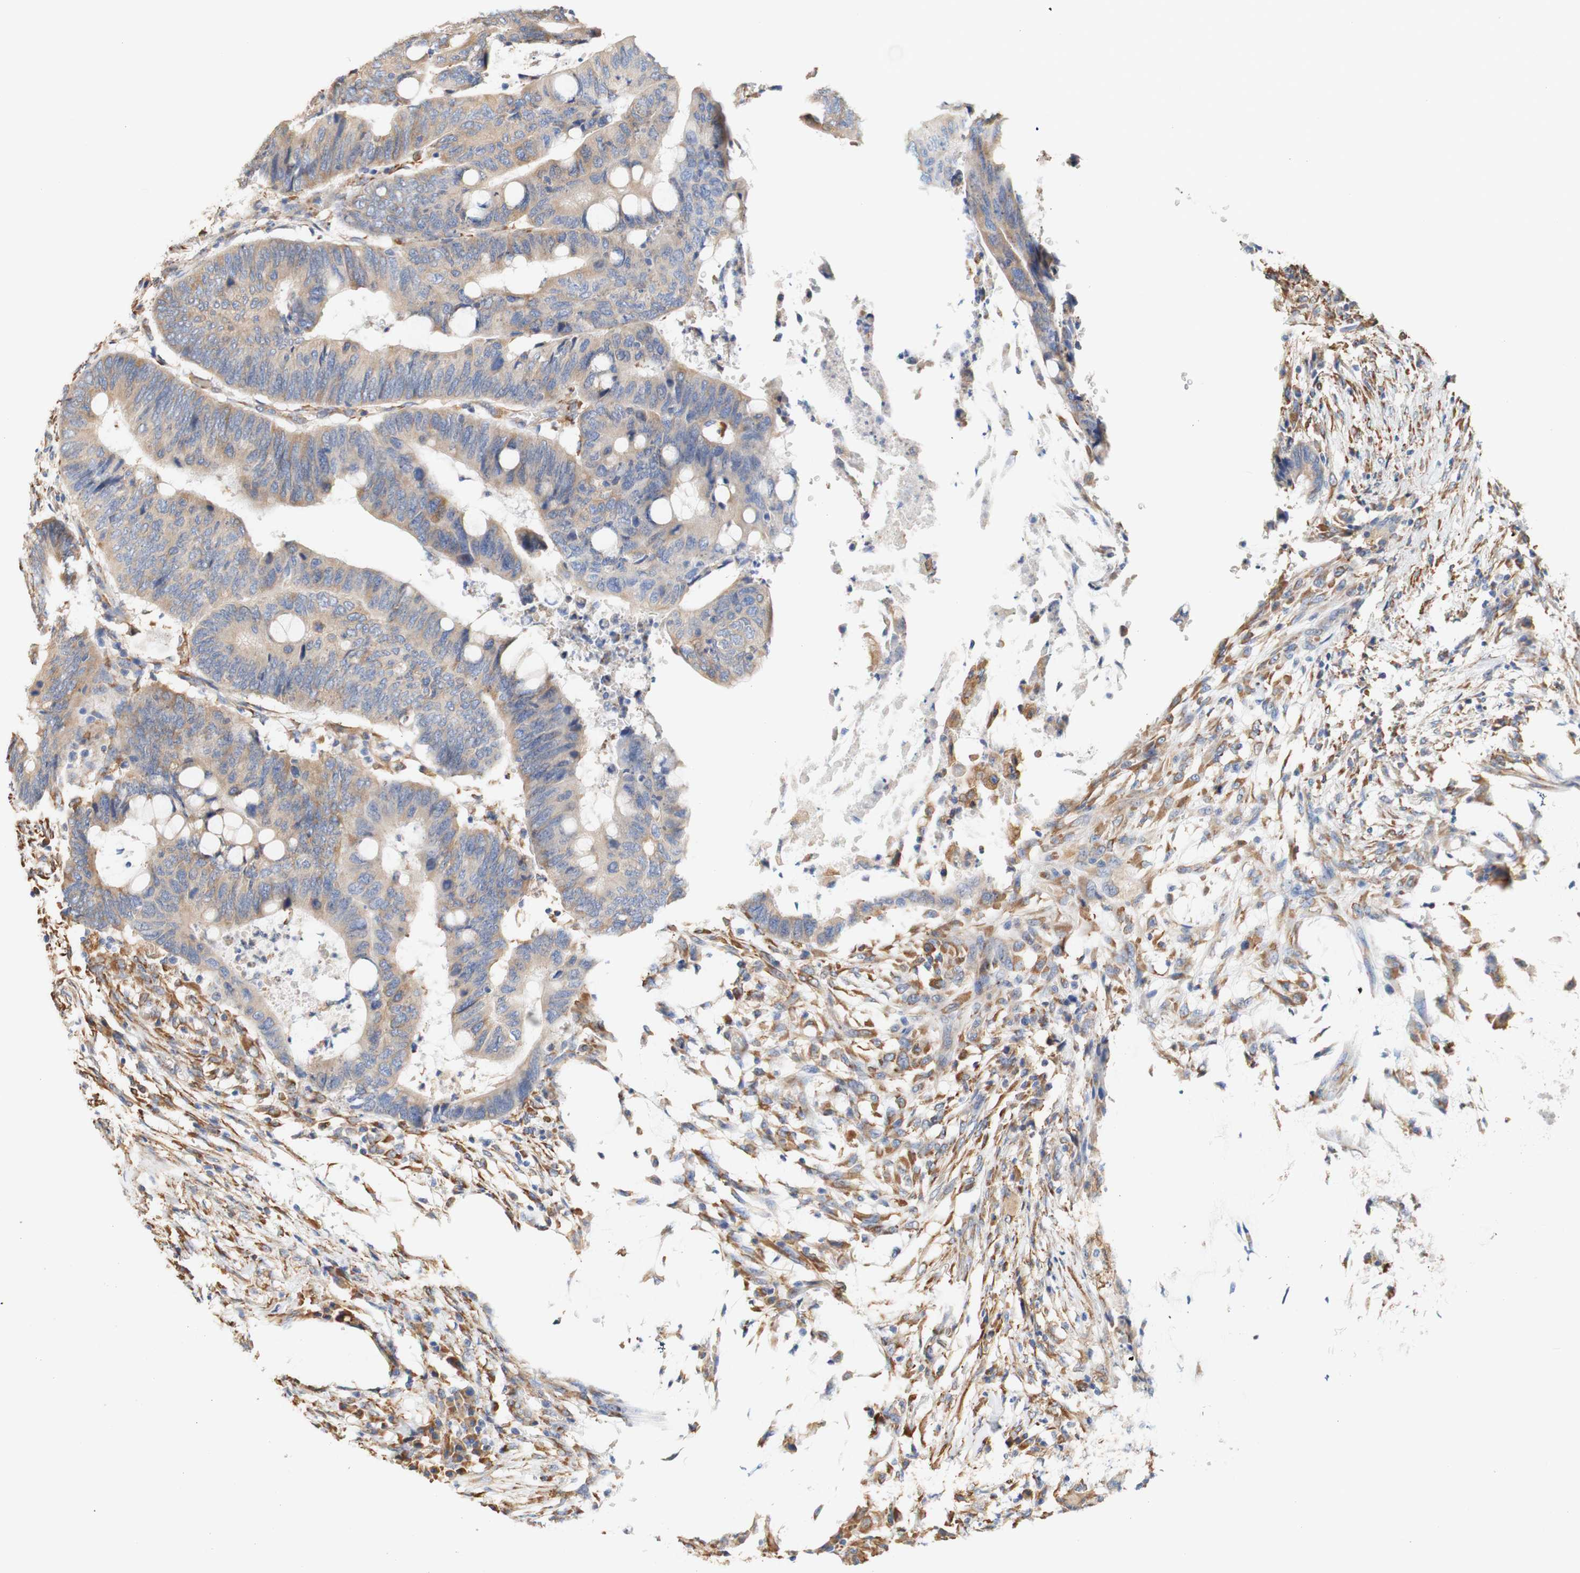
{"staining": {"intensity": "moderate", "quantity": ">75%", "location": "cytoplasmic/membranous"}, "tissue": "colorectal cancer", "cell_type": "Tumor cells", "image_type": "cancer", "snomed": [{"axis": "morphology", "description": "Normal tissue, NOS"}, {"axis": "morphology", "description": "Adenocarcinoma, NOS"}, {"axis": "topography", "description": "Rectum"}, {"axis": "topography", "description": "Peripheral nerve tissue"}], "caption": "Tumor cells reveal medium levels of moderate cytoplasmic/membranous positivity in about >75% of cells in colorectal adenocarcinoma.", "gene": "EIF2AK4", "patient": {"sex": "male", "age": 92}}